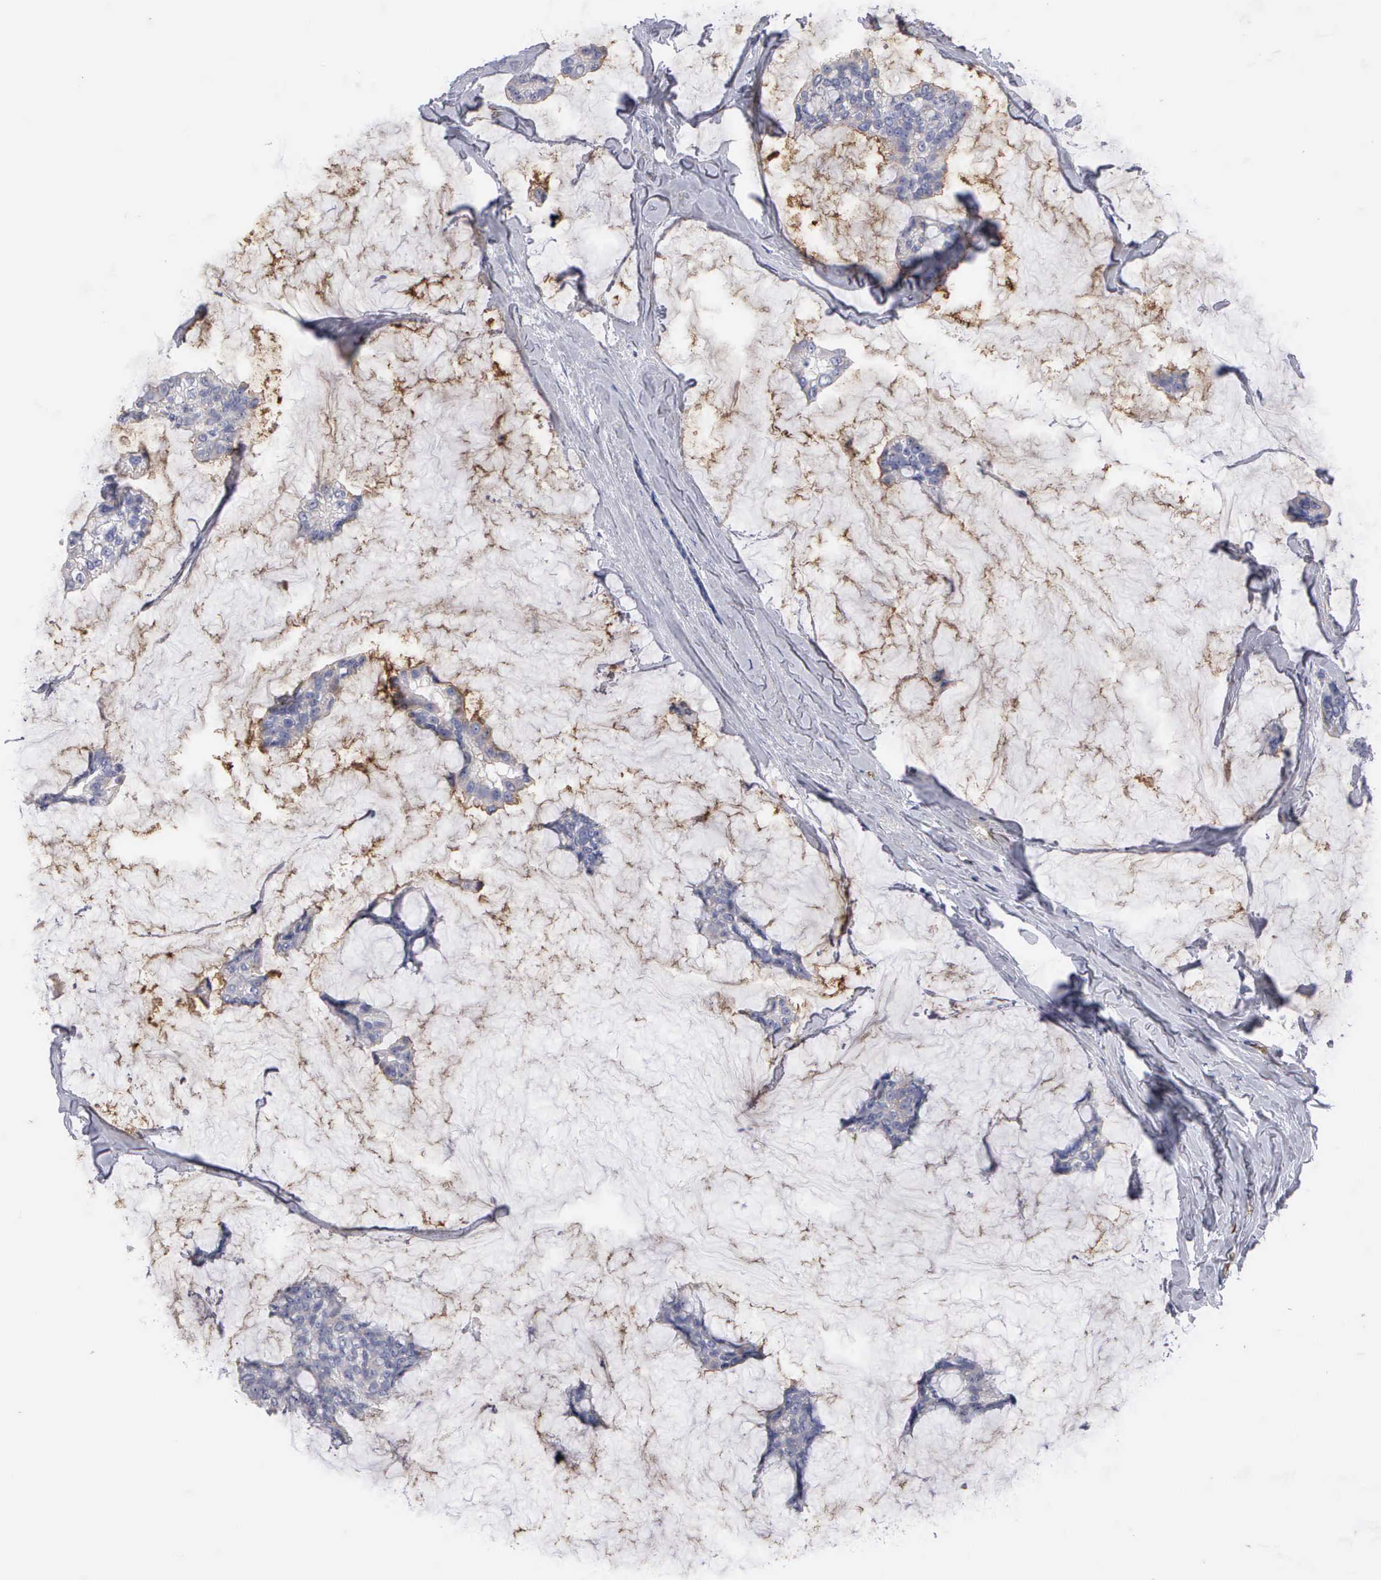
{"staining": {"intensity": "negative", "quantity": "none", "location": "none"}, "tissue": "breast cancer", "cell_type": "Tumor cells", "image_type": "cancer", "snomed": [{"axis": "morphology", "description": "Duct carcinoma"}, {"axis": "topography", "description": "Breast"}], "caption": "An immunohistochemistry (IHC) photomicrograph of breast cancer is shown. There is no staining in tumor cells of breast cancer. Brightfield microscopy of IHC stained with DAB (3,3'-diaminobenzidine) (brown) and hematoxylin (blue), captured at high magnification.", "gene": "RDX", "patient": {"sex": "female", "age": 93}}